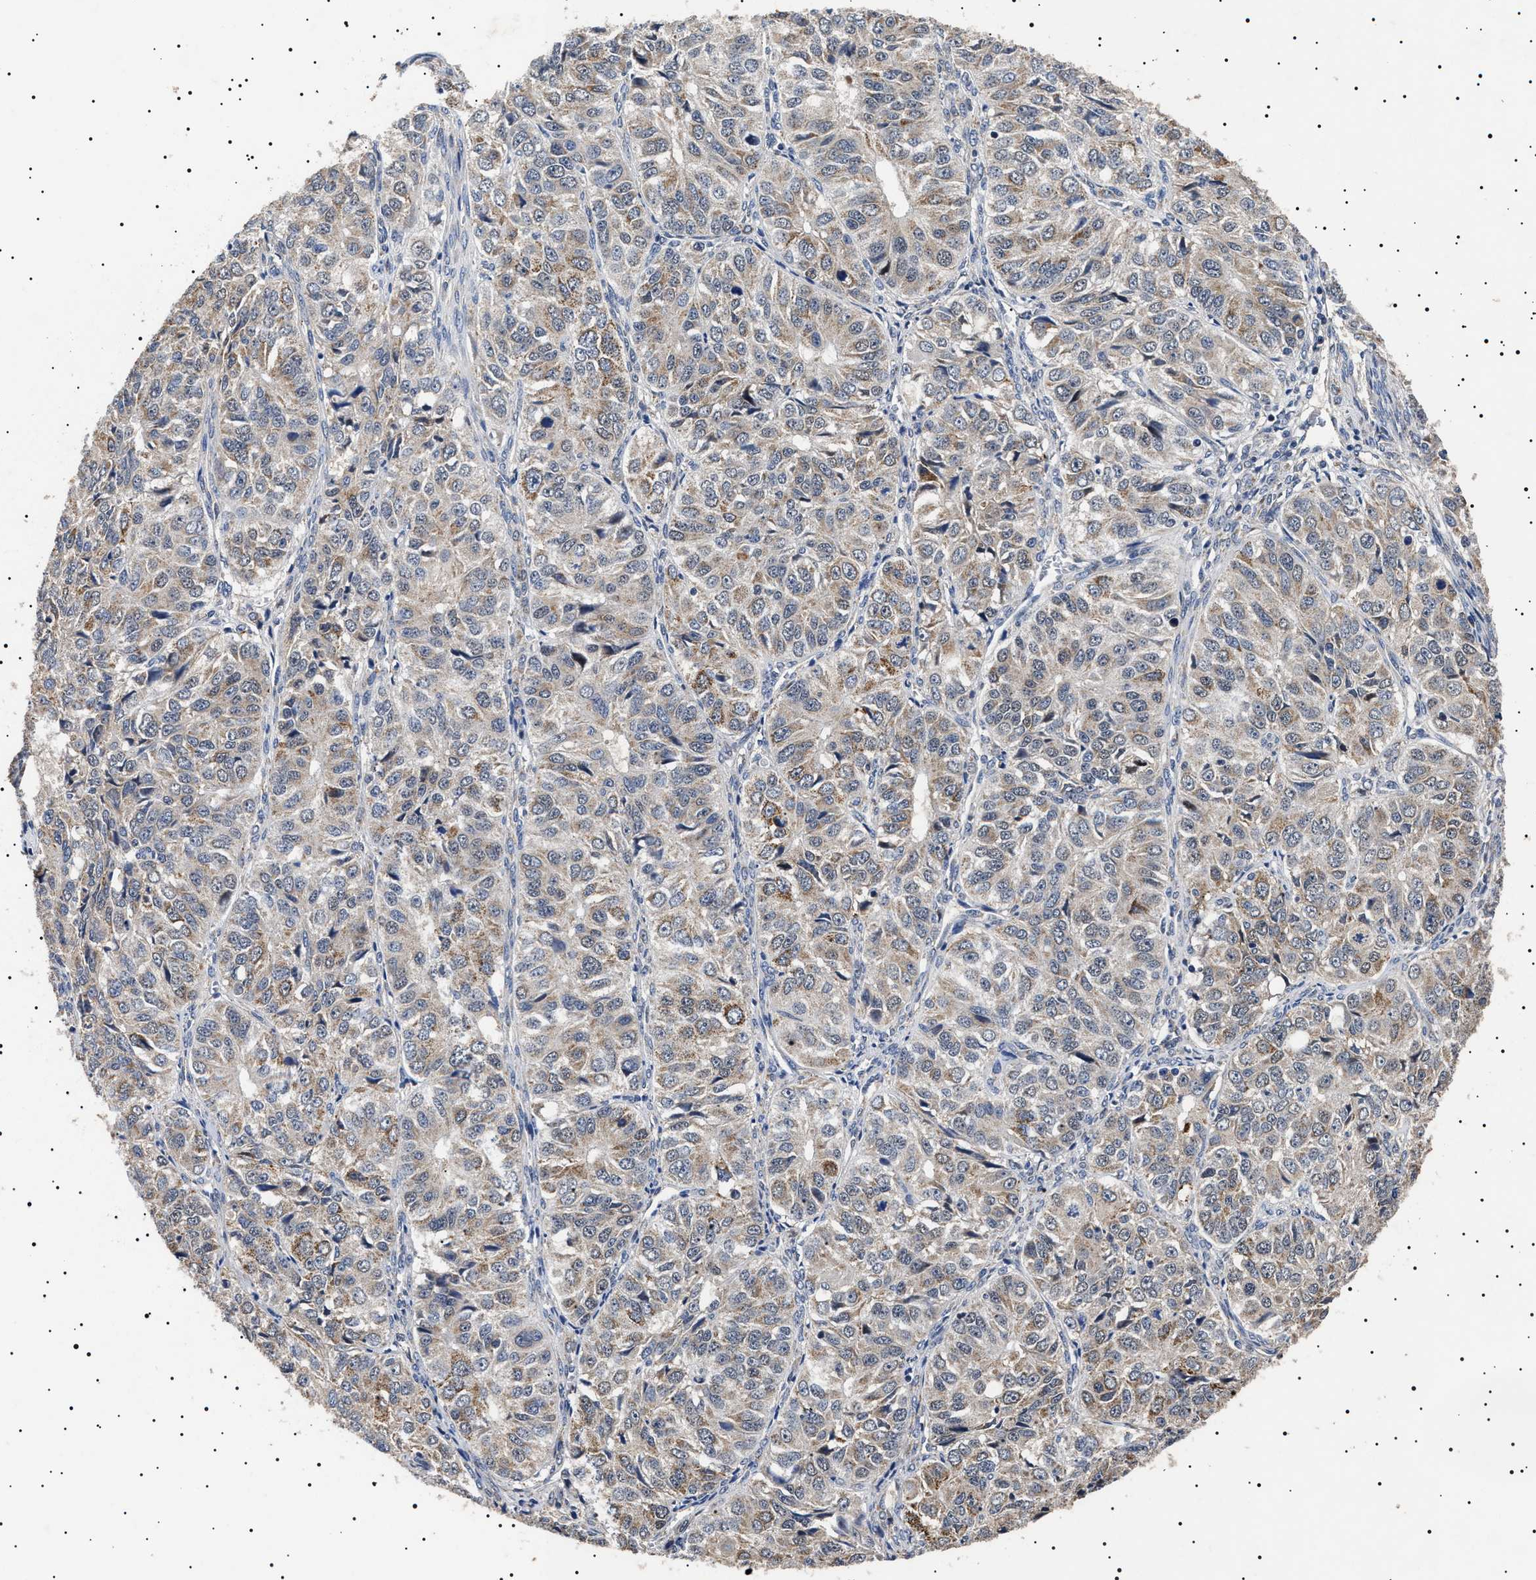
{"staining": {"intensity": "moderate", "quantity": "<25%", "location": "cytoplasmic/membranous"}, "tissue": "ovarian cancer", "cell_type": "Tumor cells", "image_type": "cancer", "snomed": [{"axis": "morphology", "description": "Carcinoma, endometroid"}, {"axis": "topography", "description": "Ovary"}], "caption": "A brown stain highlights moderate cytoplasmic/membranous staining of a protein in ovarian cancer tumor cells. (DAB (3,3'-diaminobenzidine) = brown stain, brightfield microscopy at high magnification).", "gene": "RAB34", "patient": {"sex": "female", "age": 51}}